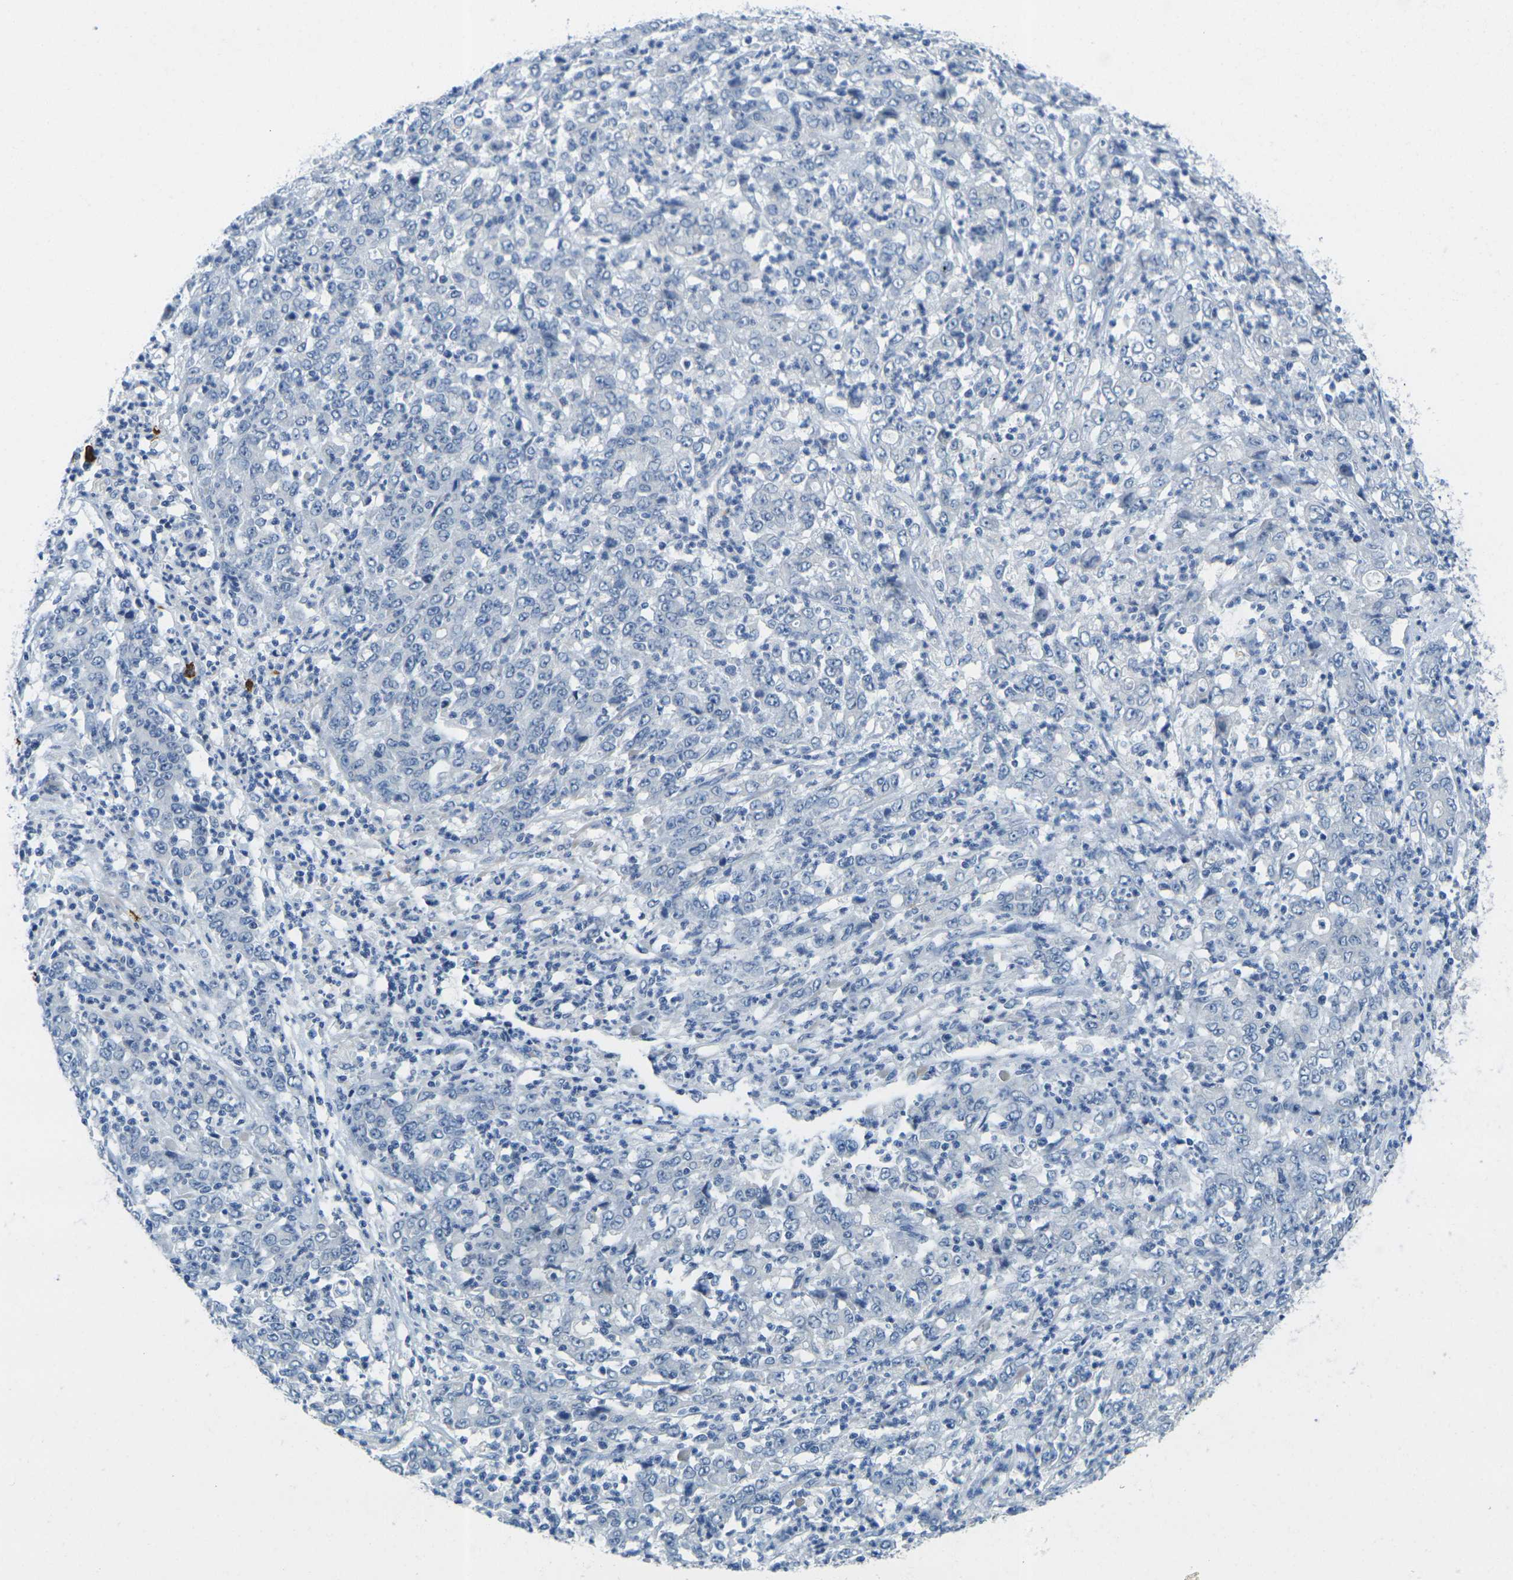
{"staining": {"intensity": "negative", "quantity": "none", "location": "none"}, "tissue": "stomach cancer", "cell_type": "Tumor cells", "image_type": "cancer", "snomed": [{"axis": "morphology", "description": "Adenocarcinoma, NOS"}, {"axis": "topography", "description": "Stomach, lower"}], "caption": "The histopathology image shows no significant expression in tumor cells of stomach cancer.", "gene": "GPR15", "patient": {"sex": "female", "age": 71}}